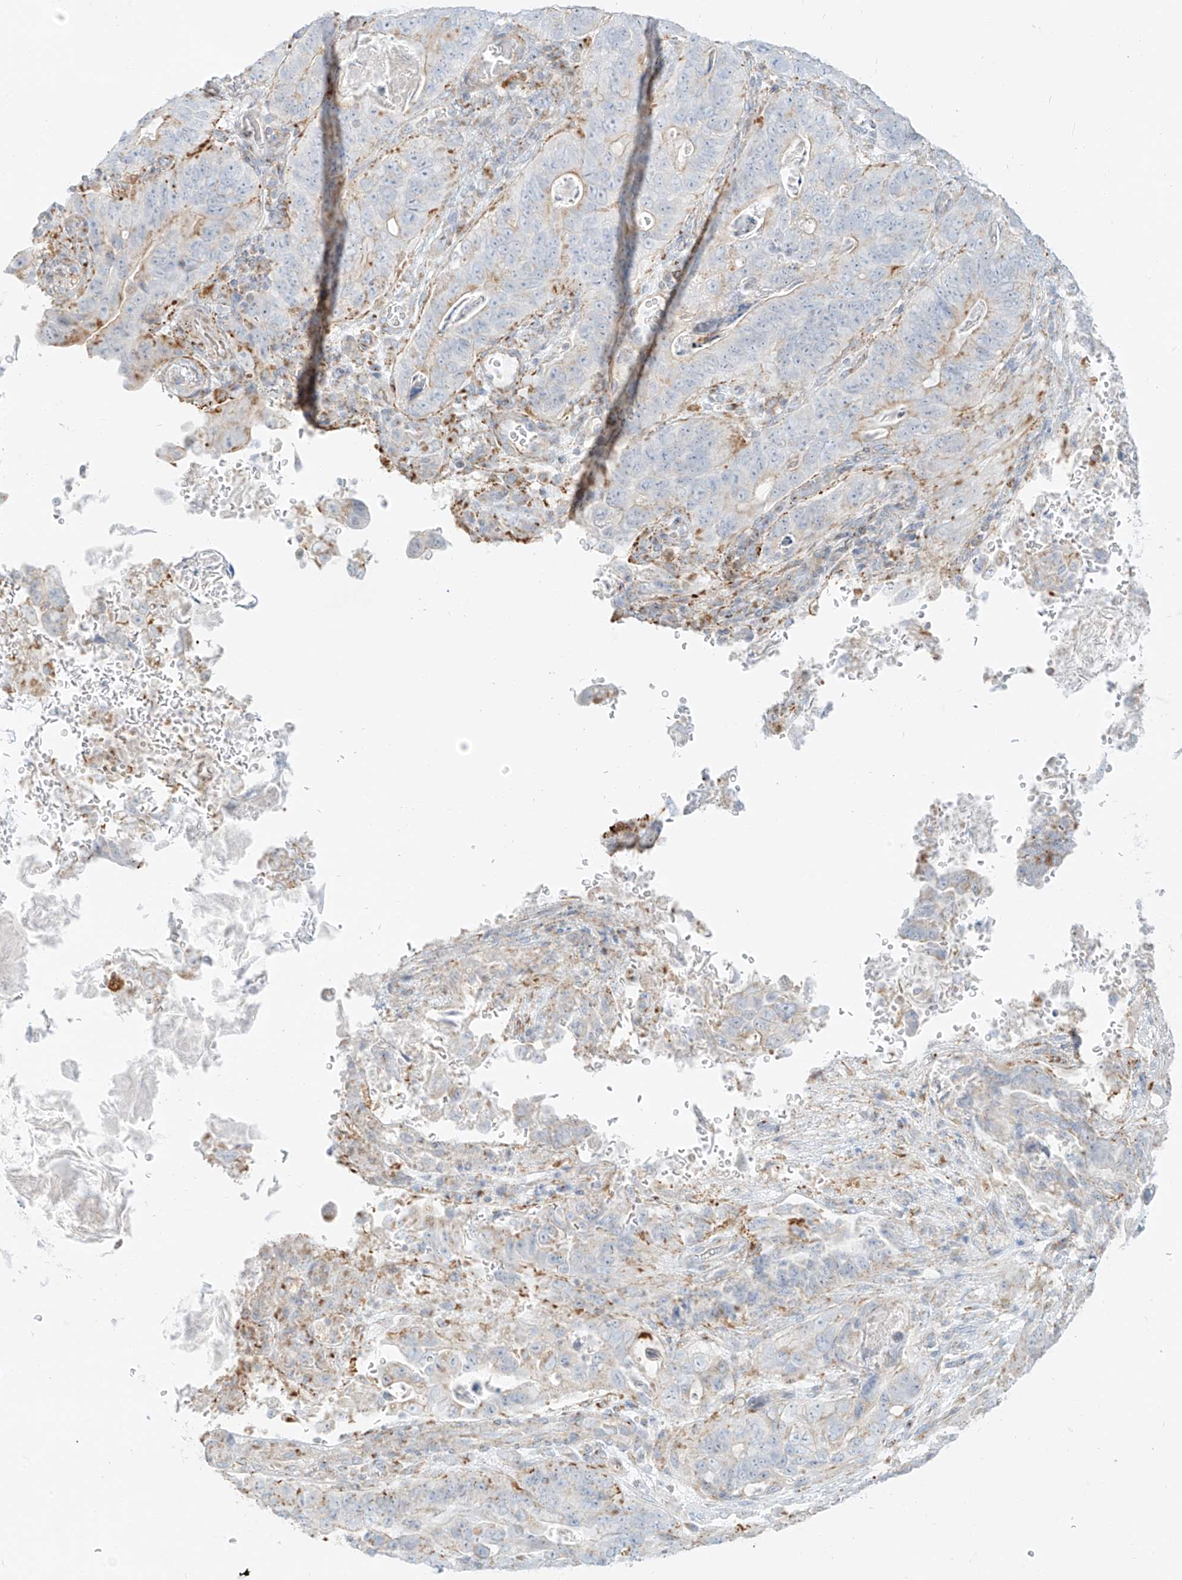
{"staining": {"intensity": "negative", "quantity": "none", "location": "none"}, "tissue": "stomach cancer", "cell_type": "Tumor cells", "image_type": "cancer", "snomed": [{"axis": "morphology", "description": "Normal tissue, NOS"}, {"axis": "morphology", "description": "Adenocarcinoma, NOS"}, {"axis": "topography", "description": "Stomach"}], "caption": "Stomach adenocarcinoma stained for a protein using IHC displays no staining tumor cells.", "gene": "SLC35F6", "patient": {"sex": "female", "age": 89}}